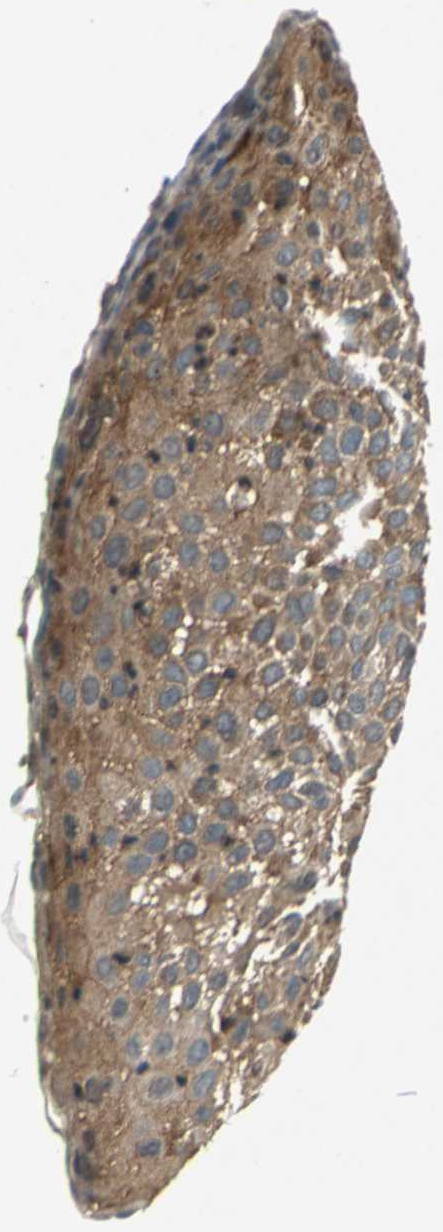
{"staining": {"intensity": "moderate", "quantity": "25%-75%", "location": "cytoplasmic/membranous"}, "tissue": "skin cancer", "cell_type": "Tumor cells", "image_type": "cancer", "snomed": [{"axis": "morphology", "description": "Squamous cell carcinoma, NOS"}, {"axis": "topography", "description": "Skin"}], "caption": "A high-resolution micrograph shows immunohistochemistry staining of squamous cell carcinoma (skin), which exhibits moderate cytoplasmic/membranous expression in approximately 25%-75% of tumor cells.", "gene": "EIF2B2", "patient": {"sex": "male", "age": 87}}